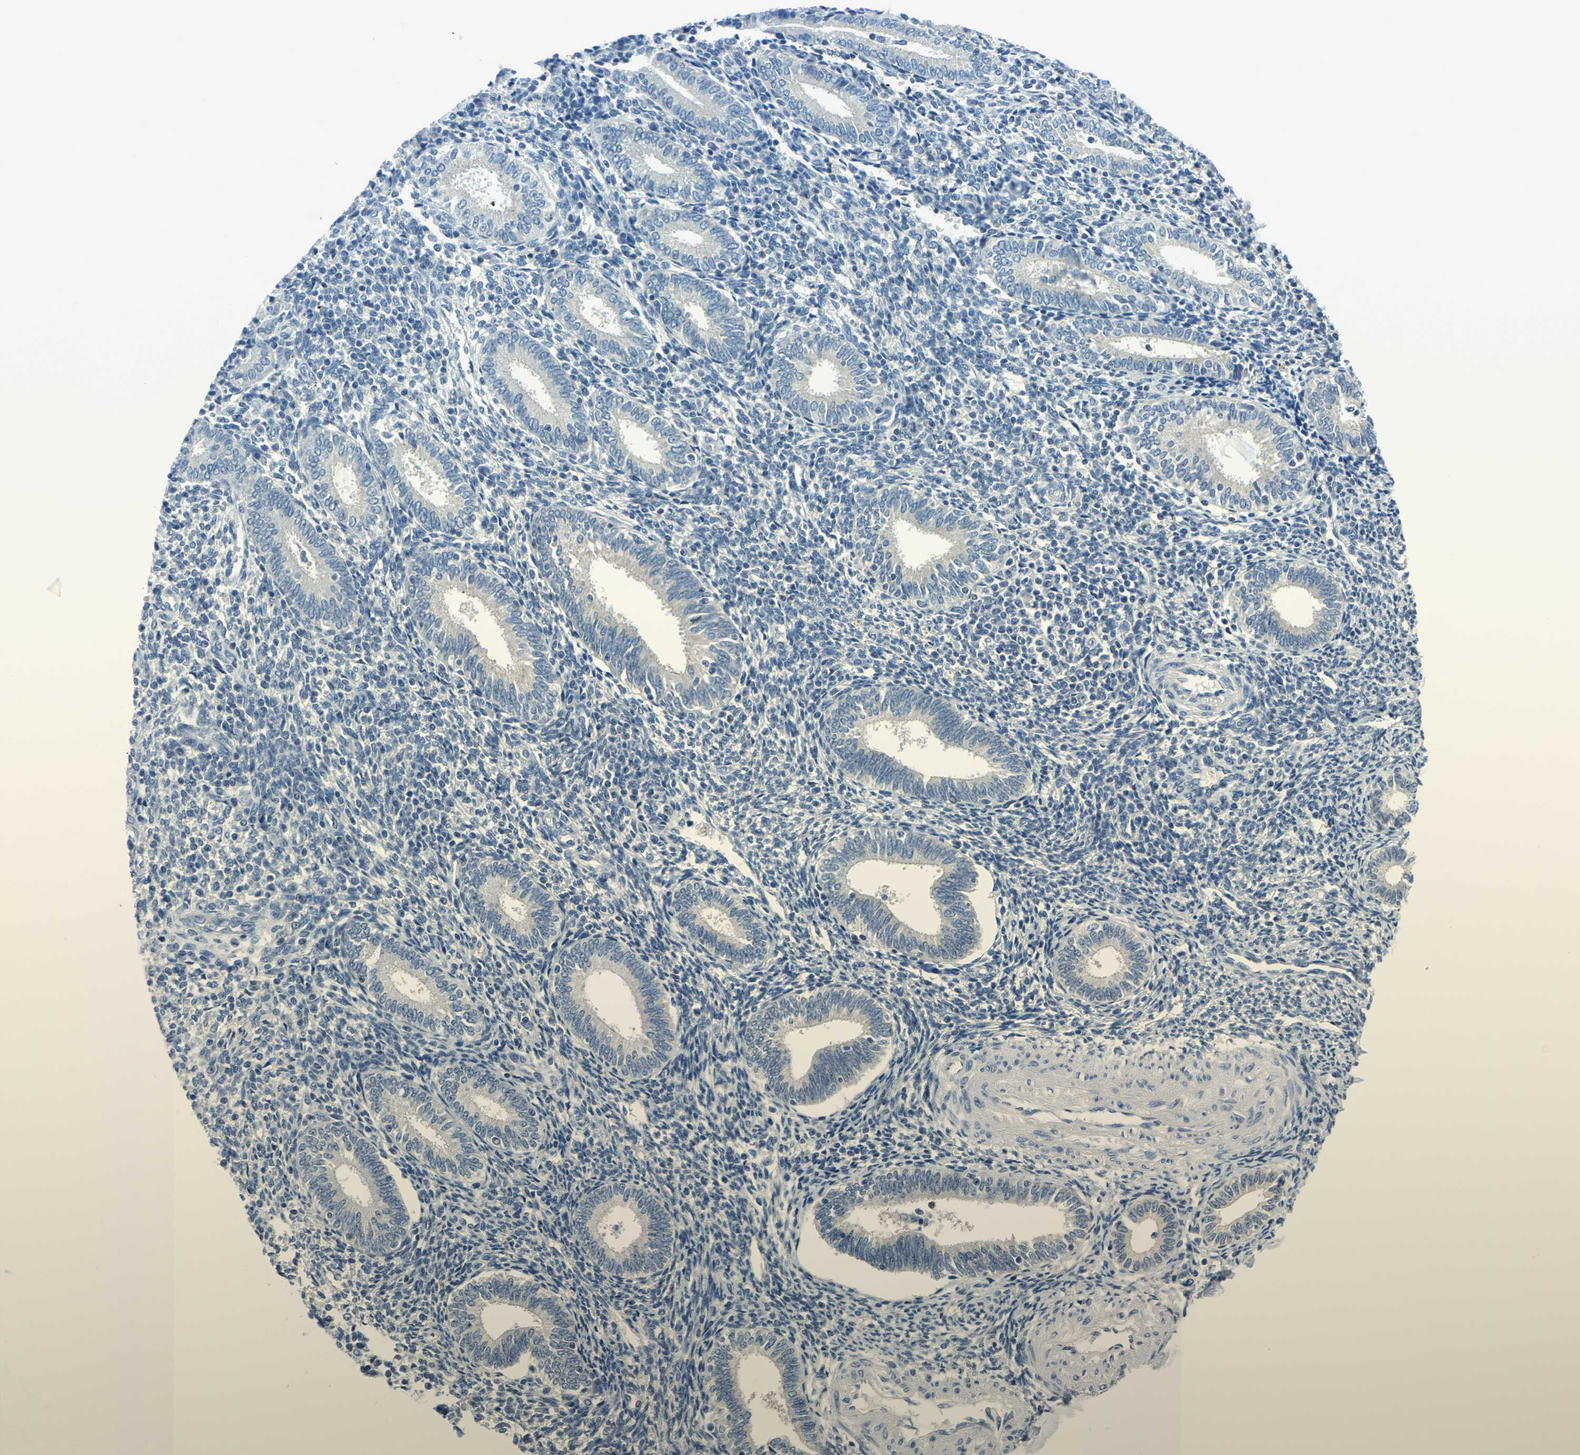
{"staining": {"intensity": "negative", "quantity": "none", "location": "none"}, "tissue": "endometrium", "cell_type": "Cells in endometrial stroma", "image_type": "normal", "snomed": [{"axis": "morphology", "description": "Normal tissue, NOS"}, {"axis": "topography", "description": "Endometrium"}], "caption": "Cells in endometrial stroma are negative for protein expression in benign human endometrium. (Immunohistochemistry, brightfield microscopy, high magnification).", "gene": "RRP1", "patient": {"sex": "female", "age": 41}}